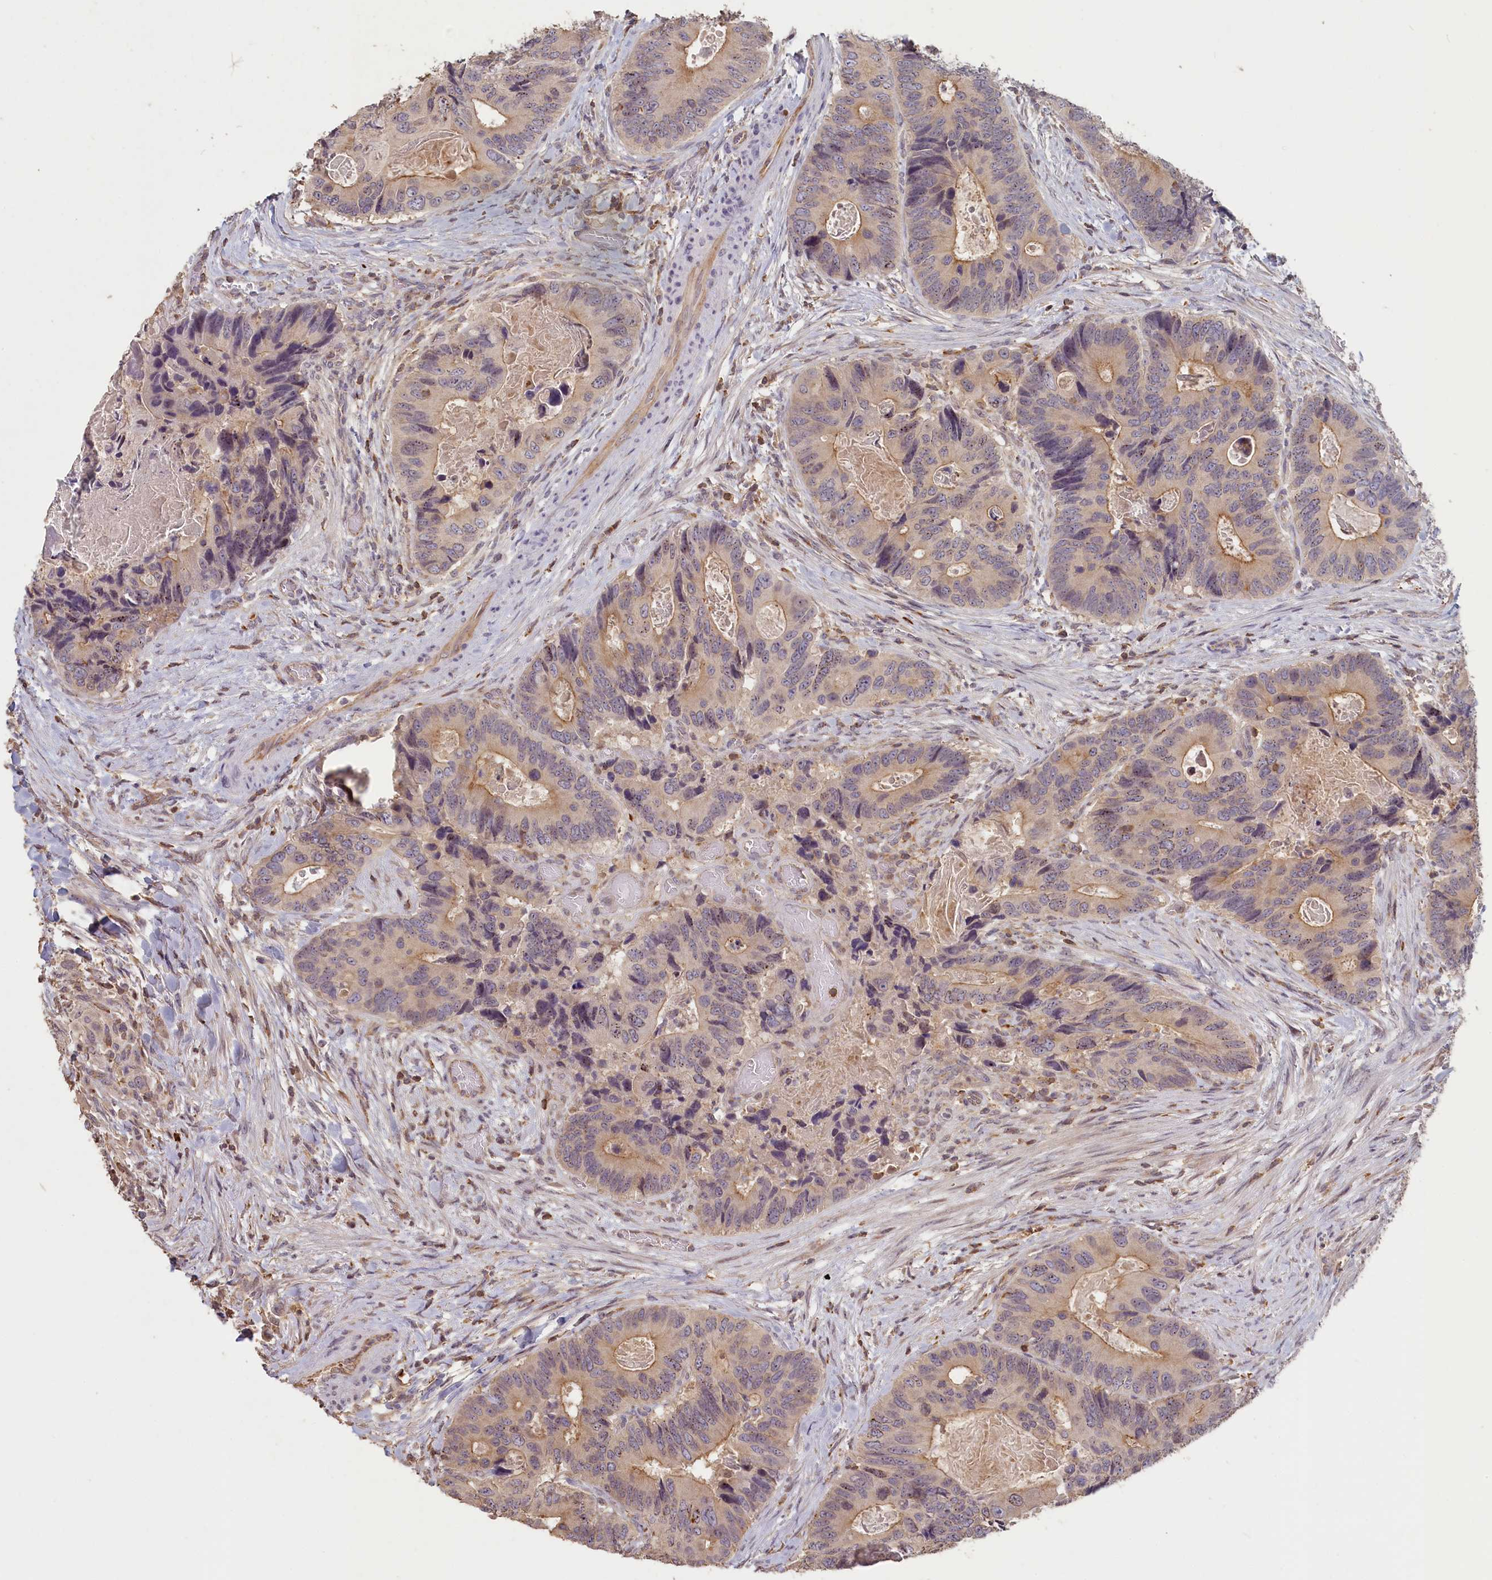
{"staining": {"intensity": "moderate", "quantity": "<25%", "location": "cytoplasmic/membranous"}, "tissue": "colorectal cancer", "cell_type": "Tumor cells", "image_type": "cancer", "snomed": [{"axis": "morphology", "description": "Adenocarcinoma, NOS"}, {"axis": "topography", "description": "Colon"}], "caption": "Brown immunohistochemical staining in colorectal cancer (adenocarcinoma) demonstrates moderate cytoplasmic/membranous positivity in about <25% of tumor cells.", "gene": "MADD", "patient": {"sex": "male", "age": 84}}